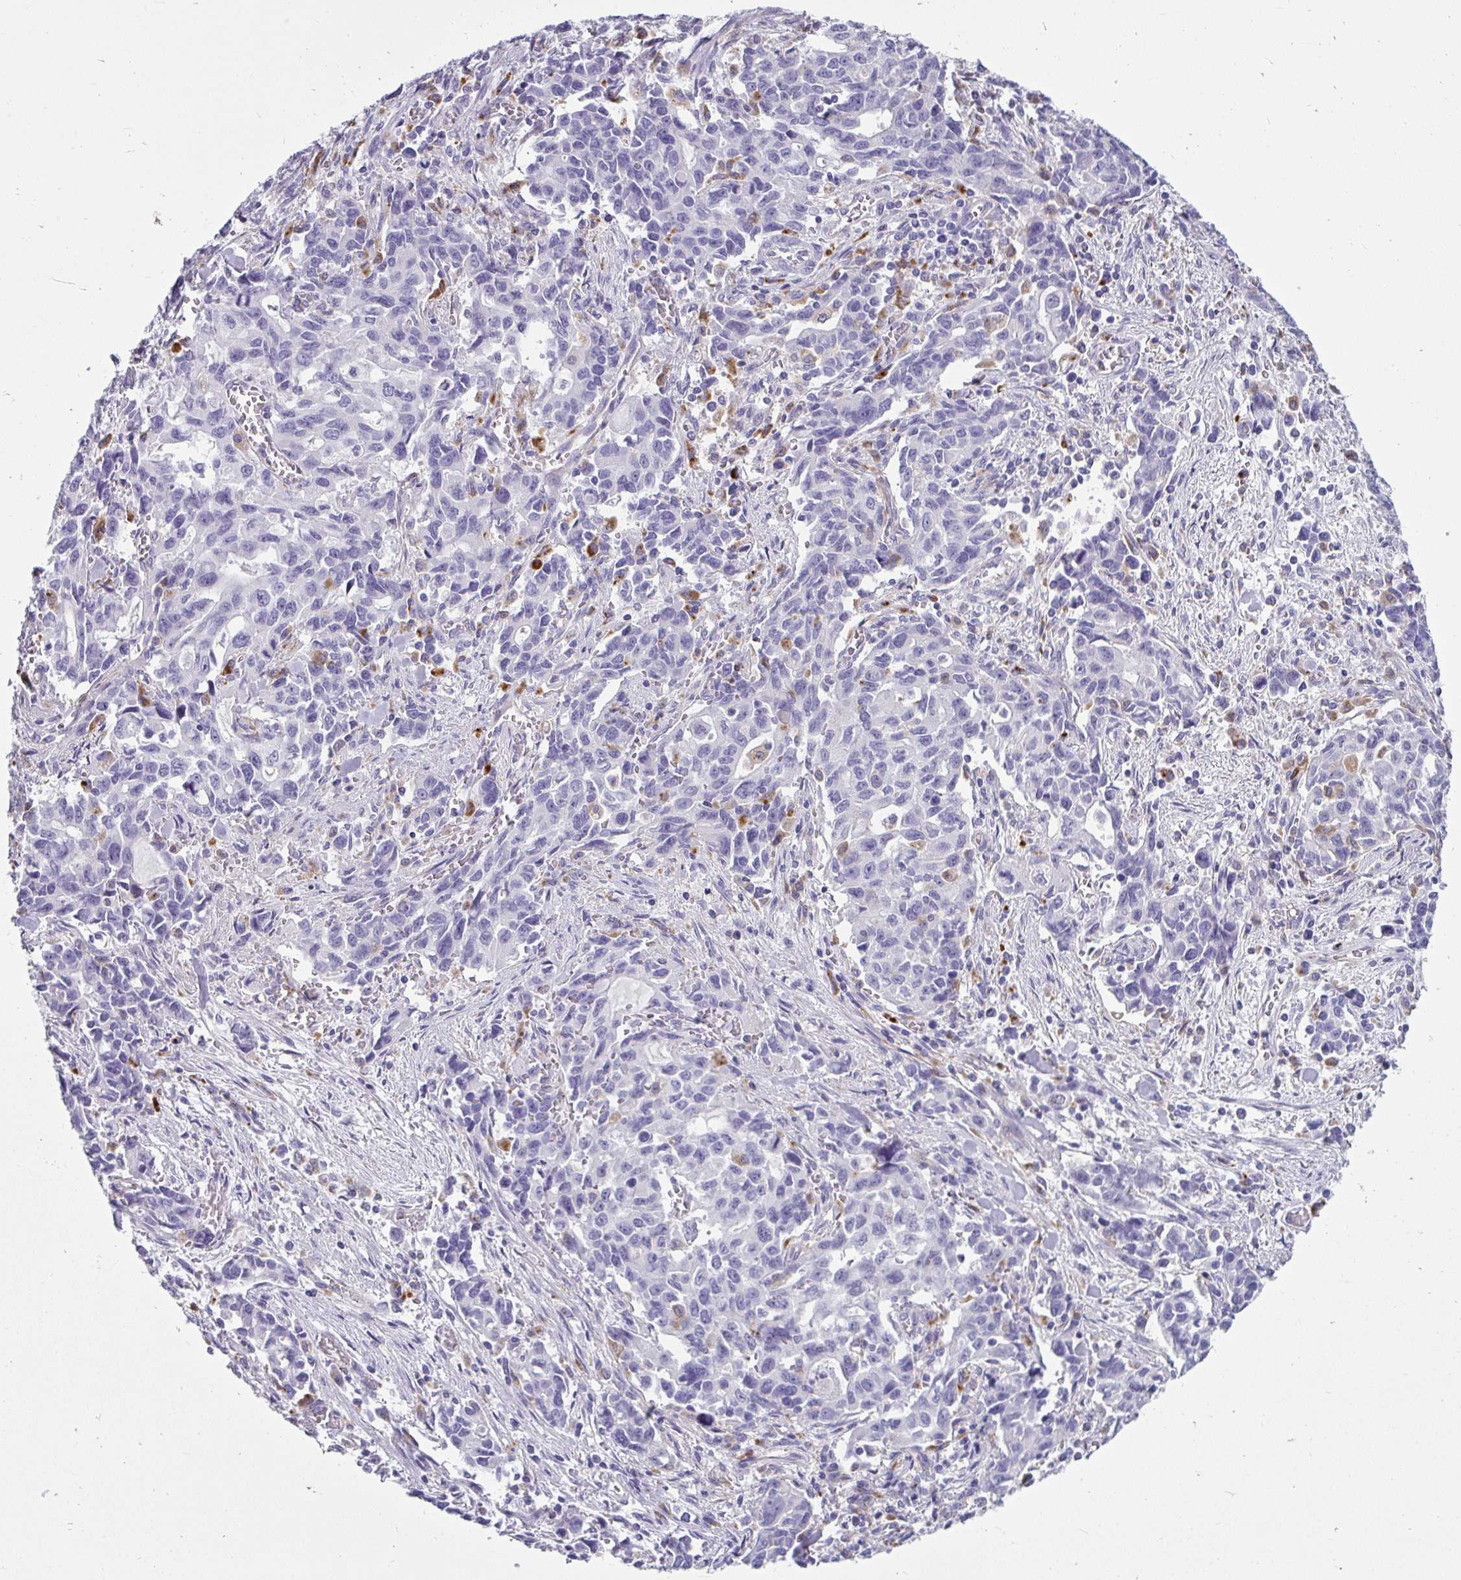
{"staining": {"intensity": "negative", "quantity": "none", "location": "none"}, "tissue": "stomach cancer", "cell_type": "Tumor cells", "image_type": "cancer", "snomed": [{"axis": "morphology", "description": "Adenocarcinoma, NOS"}, {"axis": "topography", "description": "Stomach, upper"}], "caption": "IHC photomicrograph of neoplastic tissue: stomach adenocarcinoma stained with DAB demonstrates no significant protein positivity in tumor cells. (Brightfield microscopy of DAB (3,3'-diaminobenzidine) immunohistochemistry at high magnification).", "gene": "CTSZ", "patient": {"sex": "male", "age": 85}}